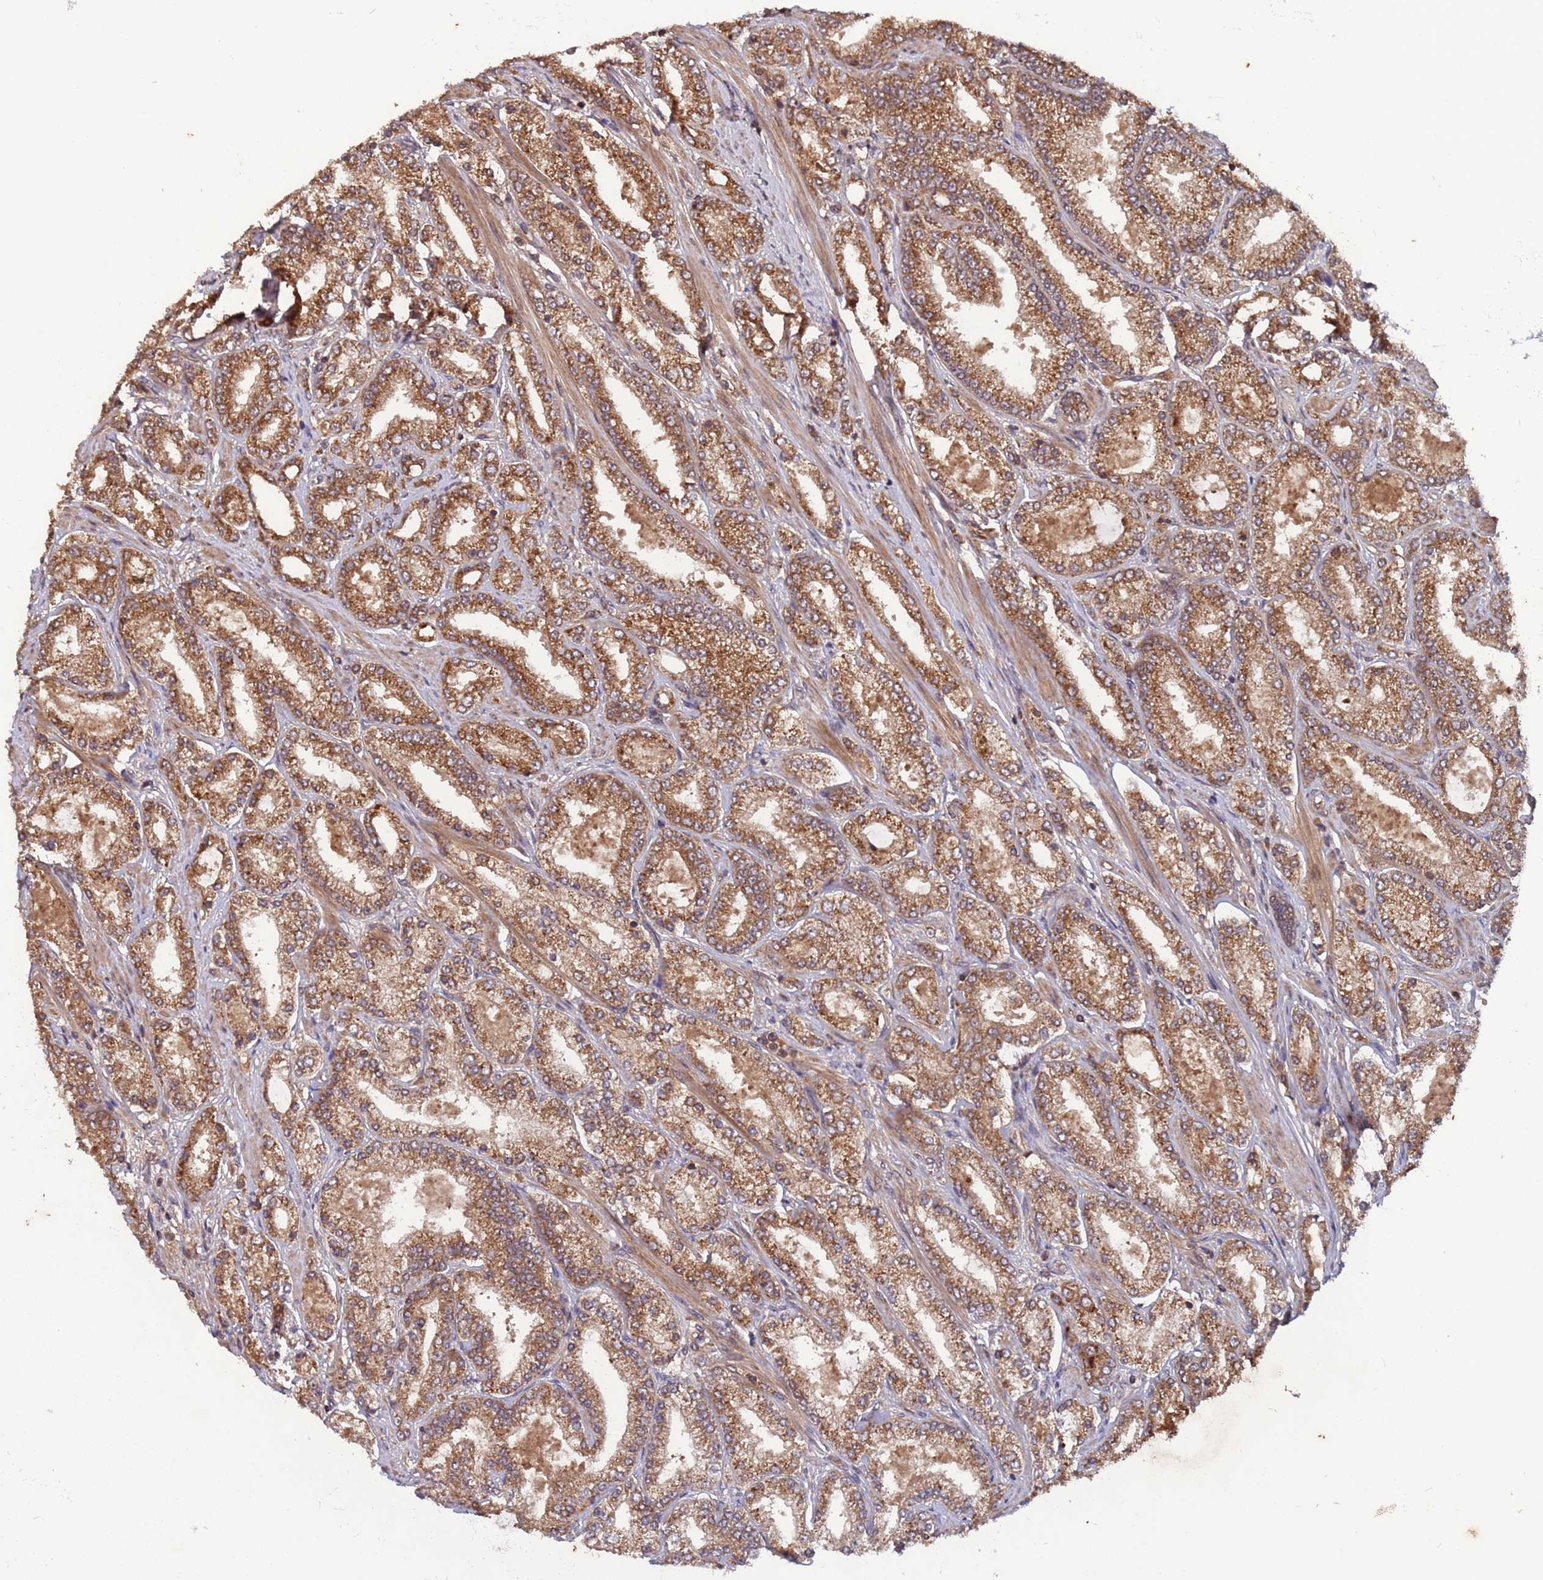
{"staining": {"intensity": "moderate", "quantity": ">75%", "location": "cytoplasmic/membranous"}, "tissue": "prostate cancer", "cell_type": "Tumor cells", "image_type": "cancer", "snomed": [{"axis": "morphology", "description": "Adenocarcinoma, High grade"}, {"axis": "topography", "description": "Prostate"}], "caption": "A photomicrograph of human high-grade adenocarcinoma (prostate) stained for a protein shows moderate cytoplasmic/membranous brown staining in tumor cells. The protein is shown in brown color, while the nuclei are stained blue.", "gene": "ERI1", "patient": {"sex": "male", "age": 68}}